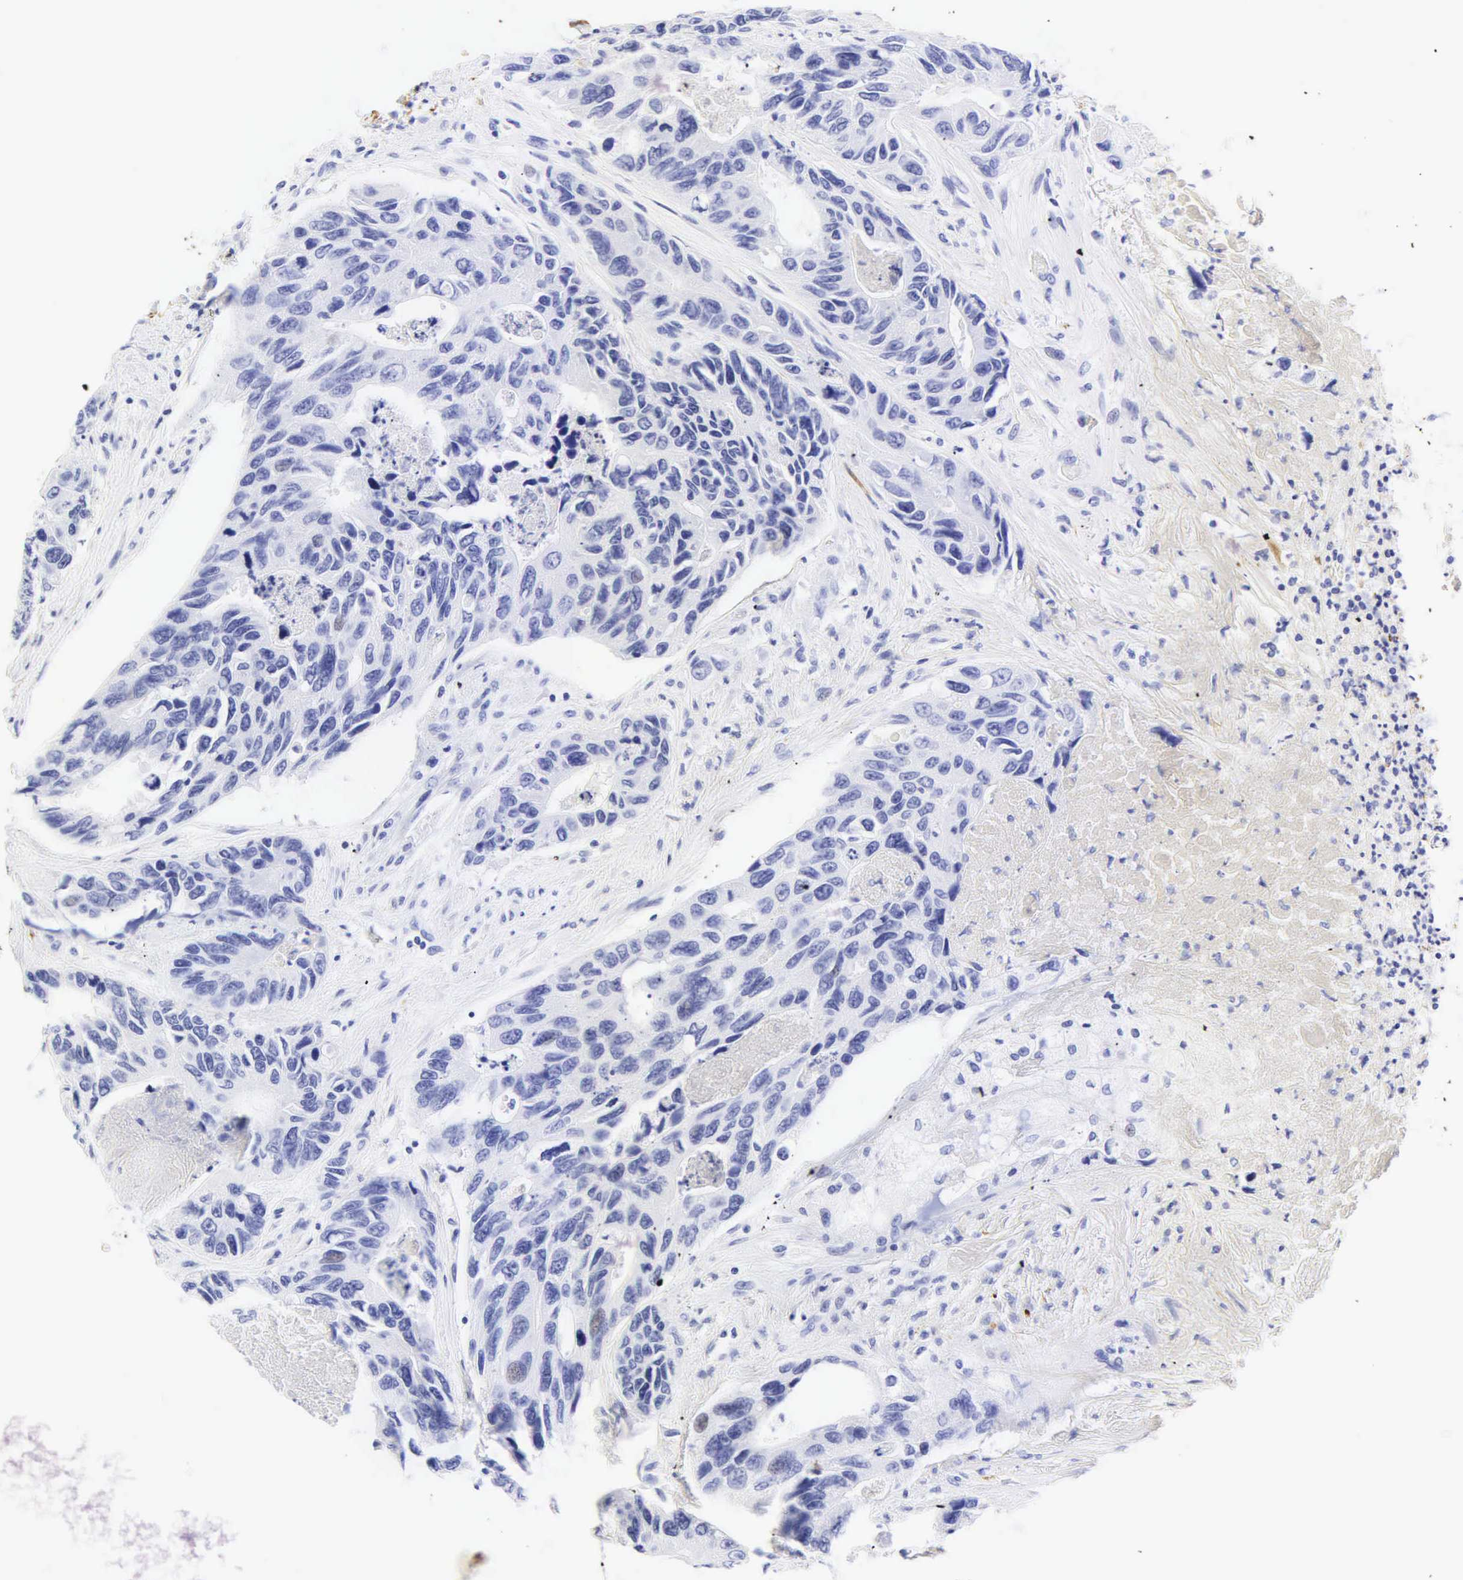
{"staining": {"intensity": "negative", "quantity": "none", "location": "none"}, "tissue": "colorectal cancer", "cell_type": "Tumor cells", "image_type": "cancer", "snomed": [{"axis": "morphology", "description": "Adenocarcinoma, NOS"}, {"axis": "topography", "description": "Colon"}], "caption": "Immunohistochemistry histopathology image of neoplastic tissue: human colorectal cancer (adenocarcinoma) stained with DAB displays no significant protein staining in tumor cells.", "gene": "DES", "patient": {"sex": "female", "age": 86}}